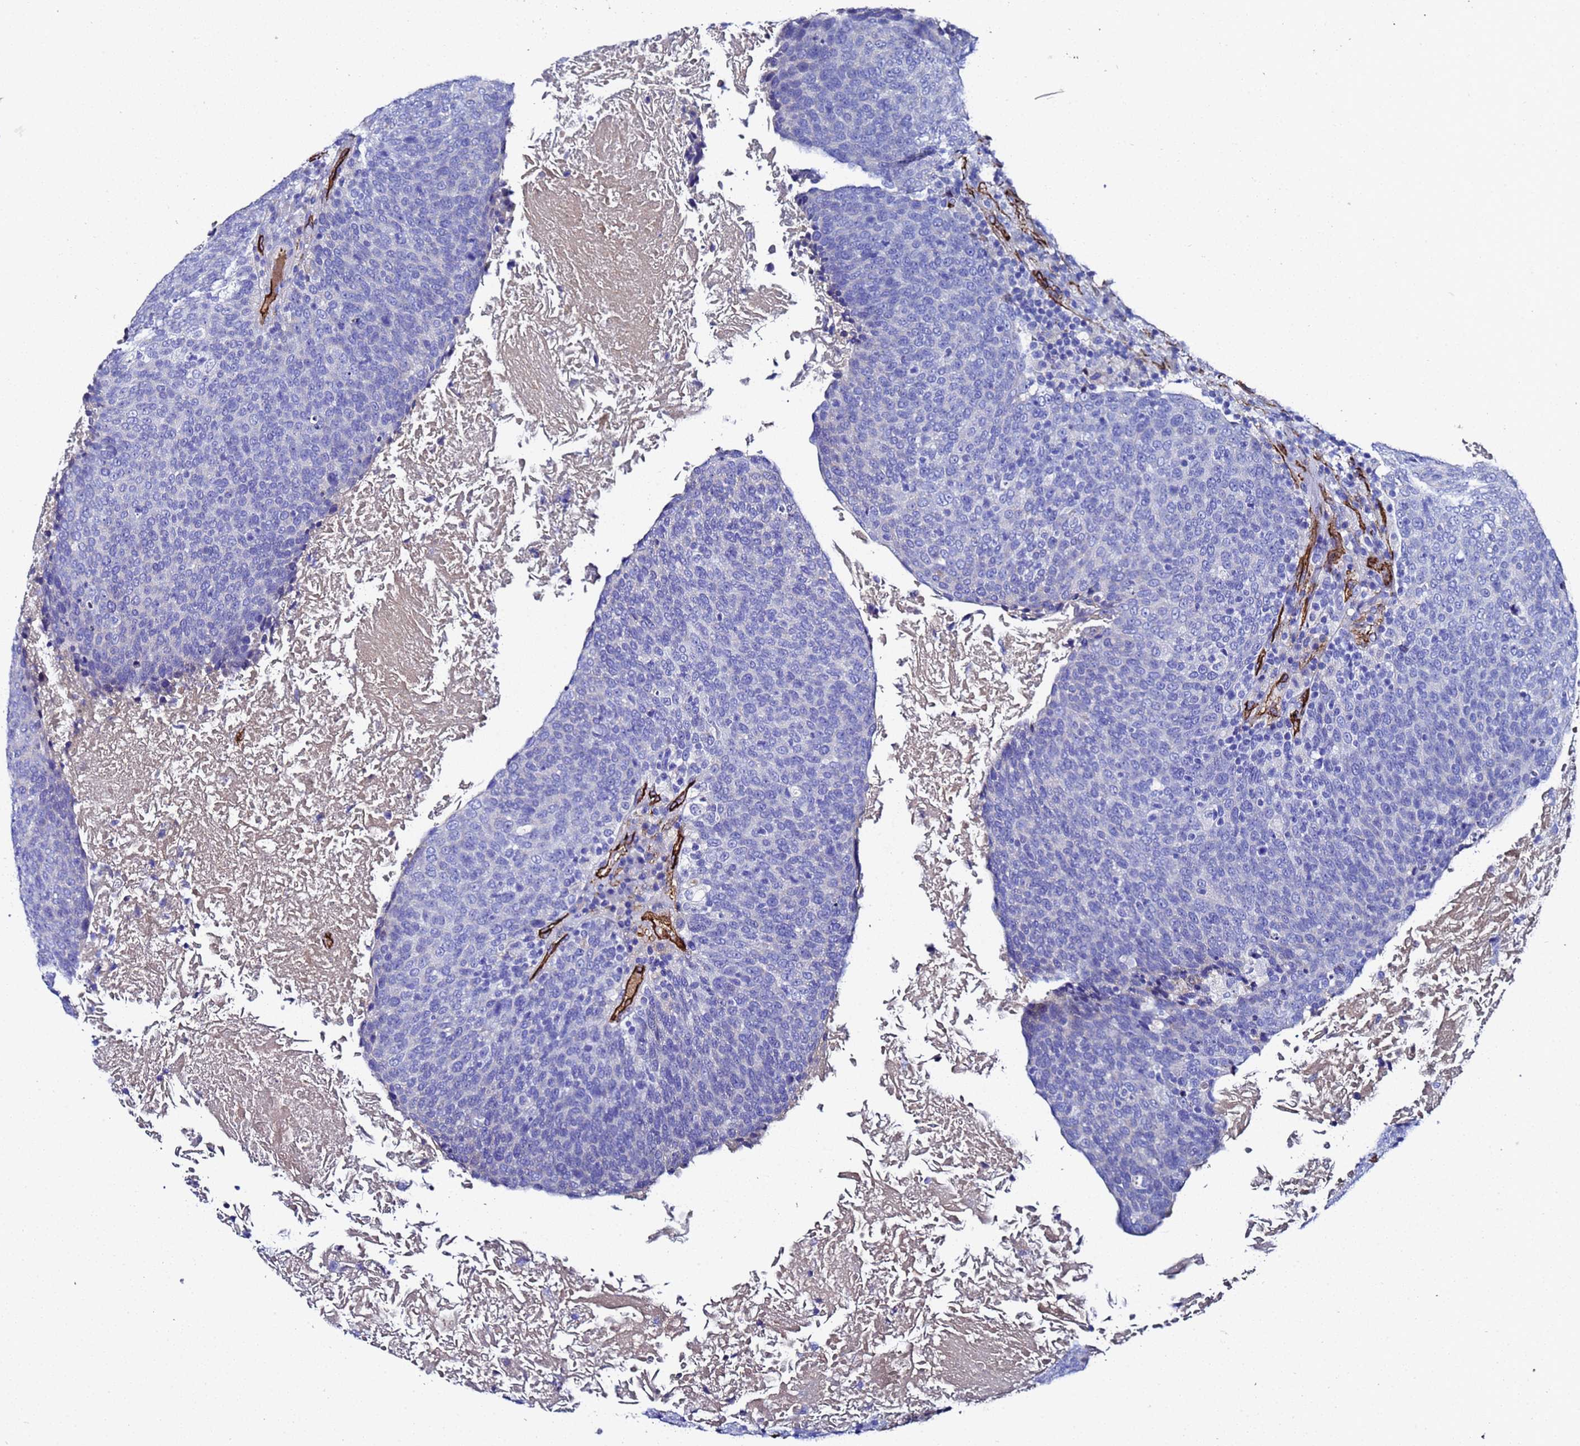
{"staining": {"intensity": "negative", "quantity": "none", "location": "none"}, "tissue": "head and neck cancer", "cell_type": "Tumor cells", "image_type": "cancer", "snomed": [{"axis": "morphology", "description": "Squamous cell carcinoma, NOS"}, {"axis": "morphology", "description": "Squamous cell carcinoma, metastatic, NOS"}, {"axis": "topography", "description": "Lymph node"}, {"axis": "topography", "description": "Head-Neck"}], "caption": "High power microscopy micrograph of an IHC image of head and neck cancer (metastatic squamous cell carcinoma), revealing no significant expression in tumor cells. (IHC, brightfield microscopy, high magnification).", "gene": "ADIPOQ", "patient": {"sex": "male", "age": 62}}